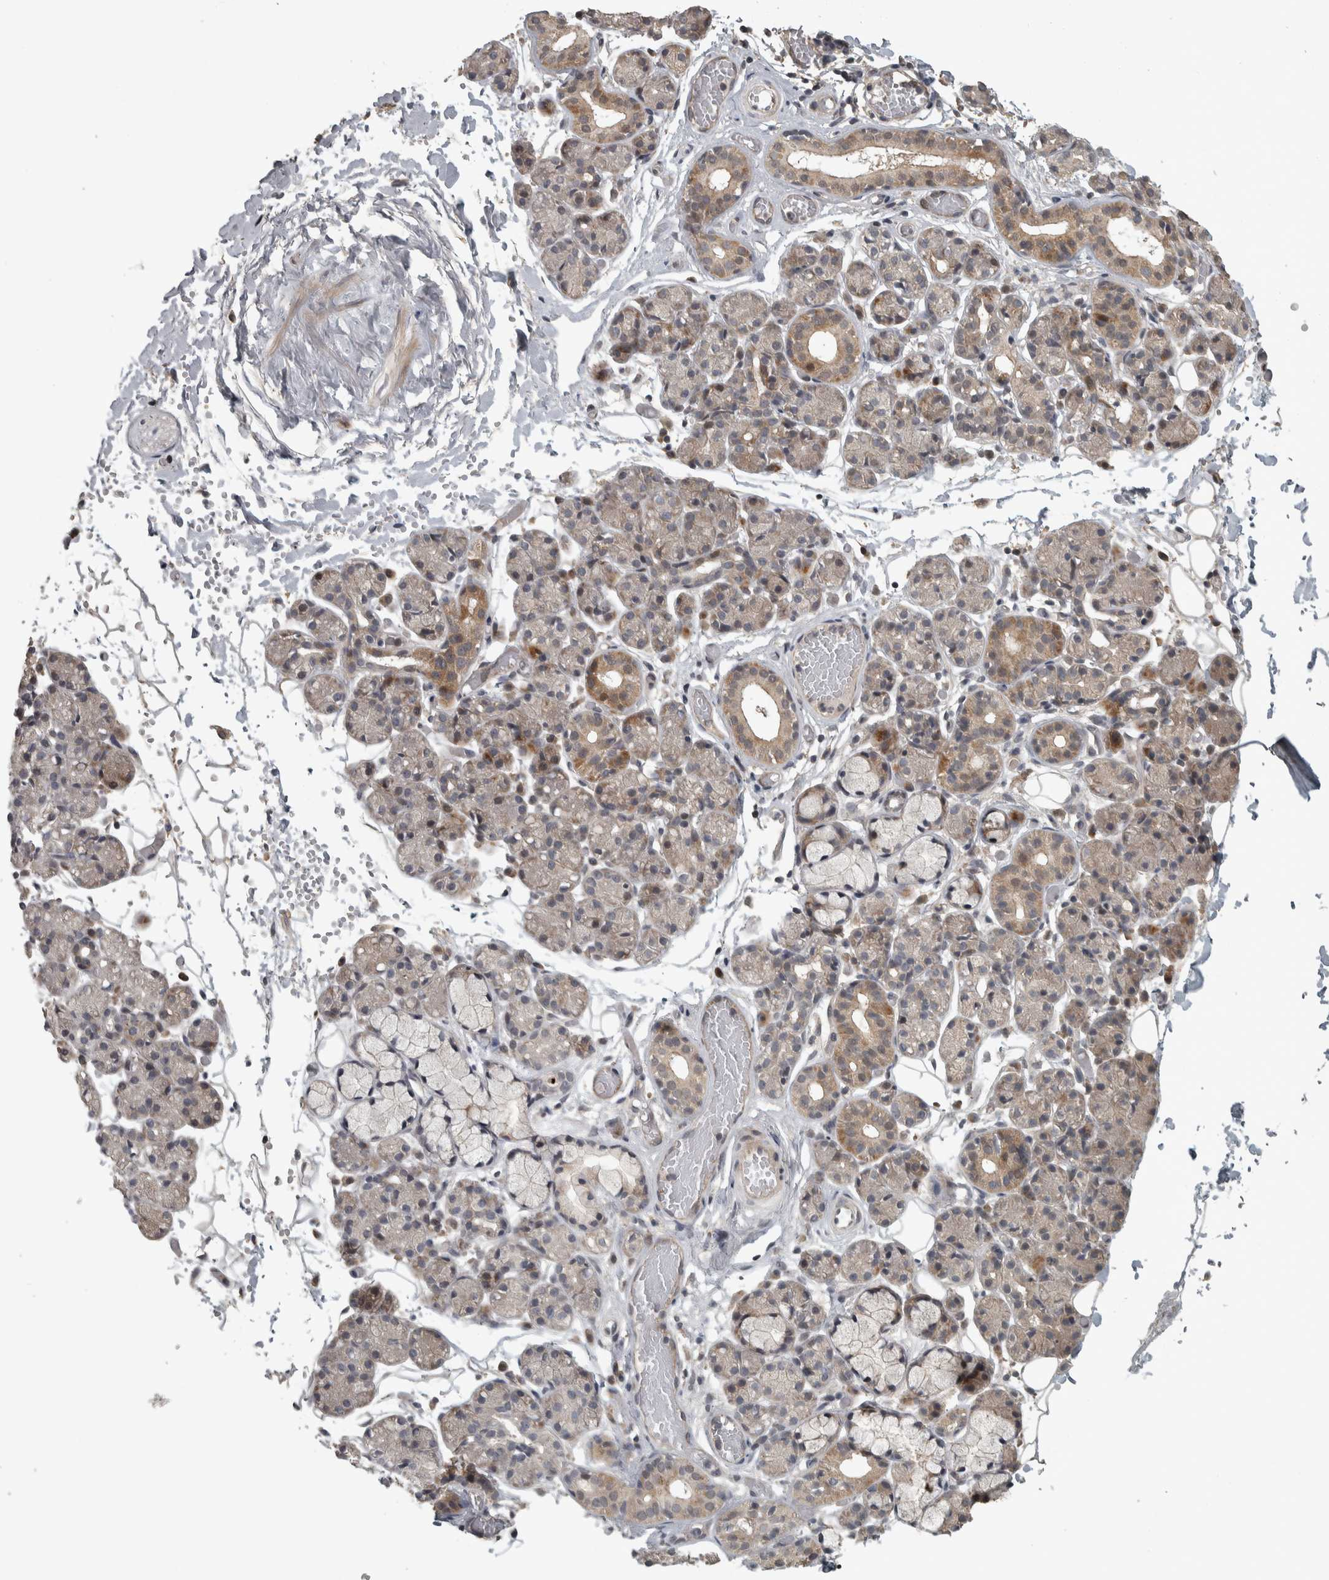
{"staining": {"intensity": "moderate", "quantity": "<25%", "location": "cytoplasmic/membranous"}, "tissue": "salivary gland", "cell_type": "Glandular cells", "image_type": "normal", "snomed": [{"axis": "morphology", "description": "Normal tissue, NOS"}, {"axis": "topography", "description": "Salivary gland"}], "caption": "This image exhibits IHC staining of normal salivary gland, with low moderate cytoplasmic/membranous positivity in about <25% of glandular cells.", "gene": "ERAL1", "patient": {"sex": "male", "age": 63}}